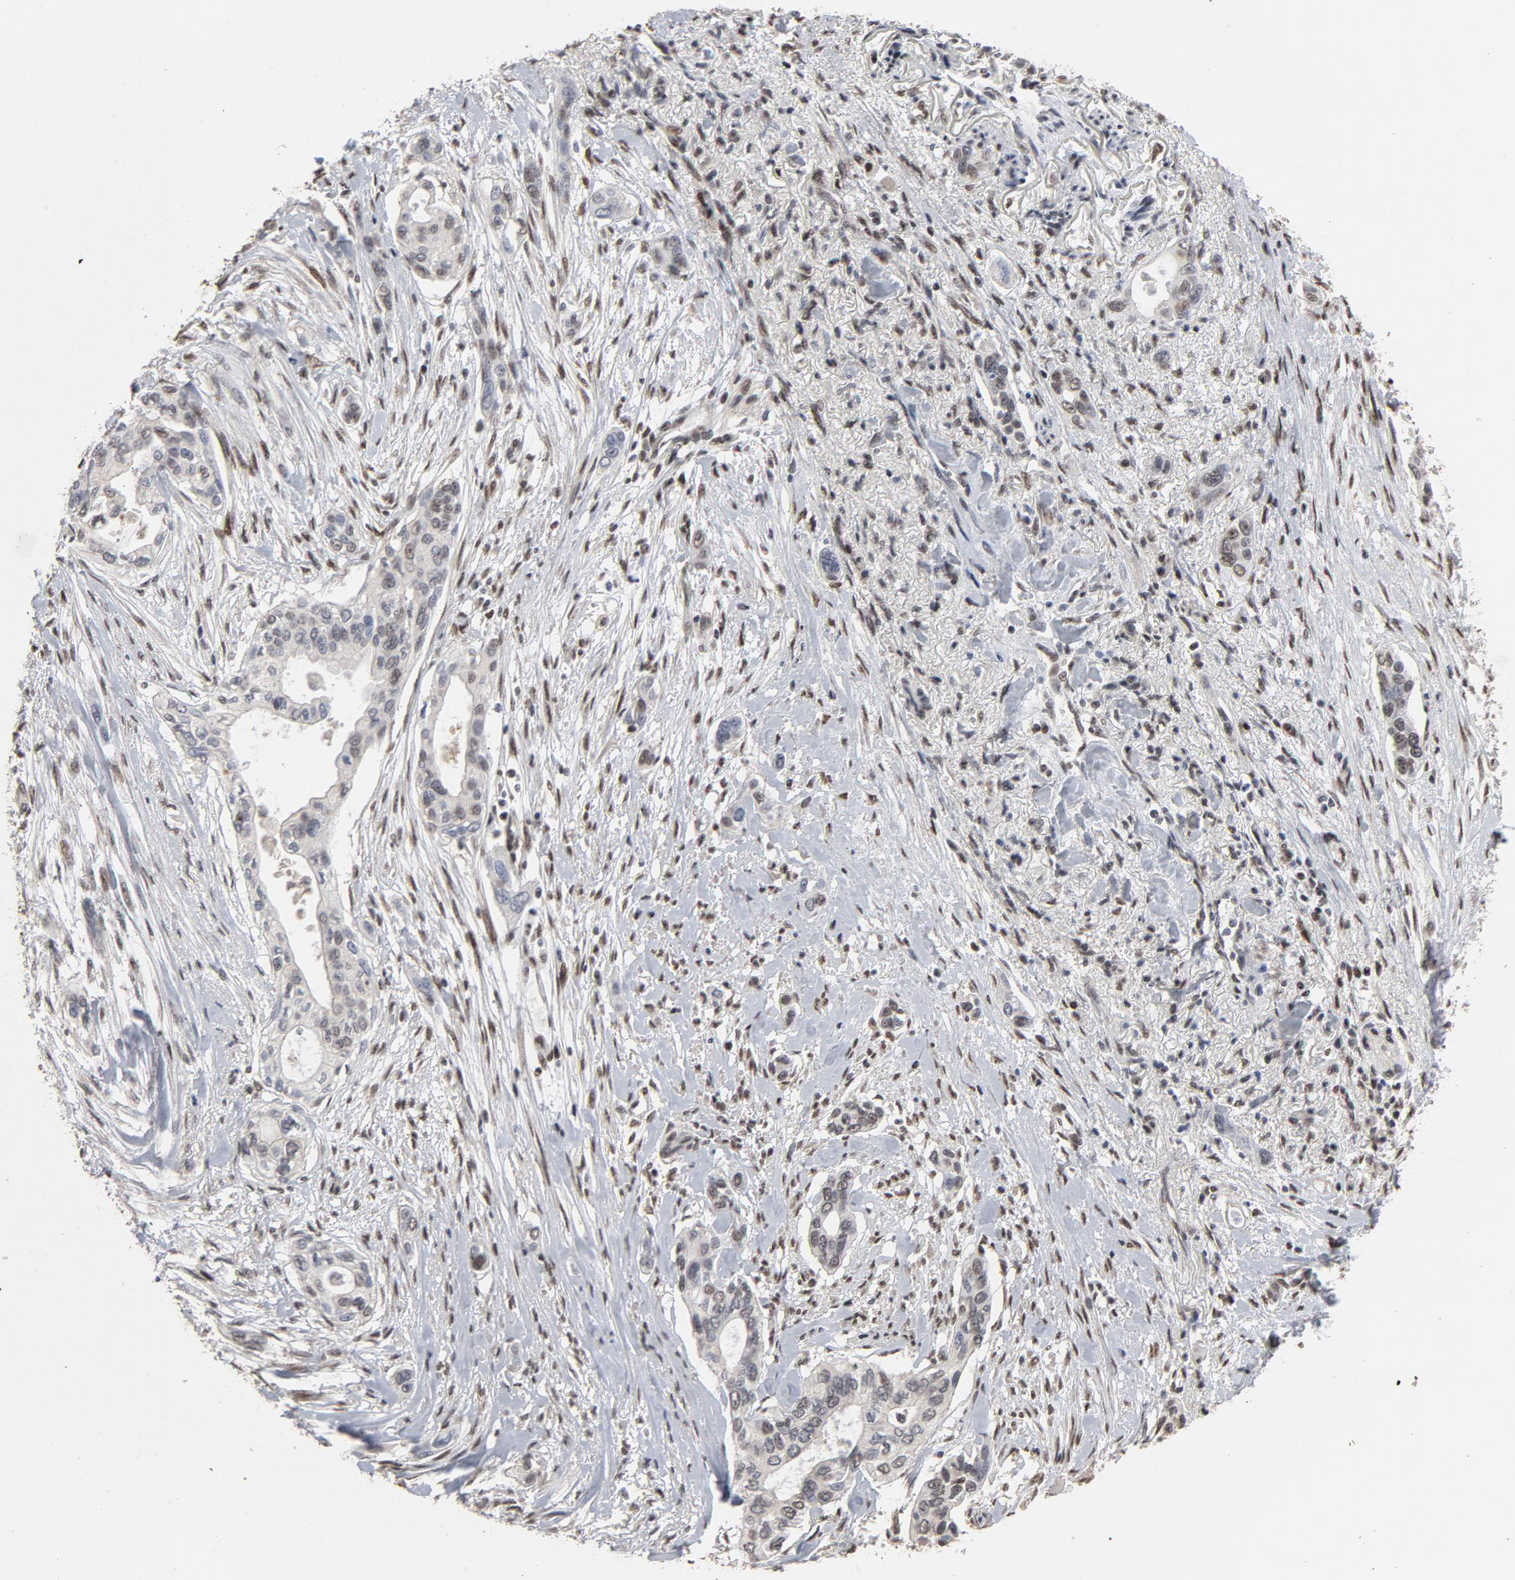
{"staining": {"intensity": "weak", "quantity": "25%-75%", "location": "nuclear"}, "tissue": "pancreatic cancer", "cell_type": "Tumor cells", "image_type": "cancer", "snomed": [{"axis": "morphology", "description": "Adenocarcinoma, NOS"}, {"axis": "topography", "description": "Pancreas"}], "caption": "A photomicrograph of human adenocarcinoma (pancreatic) stained for a protein exhibits weak nuclear brown staining in tumor cells.", "gene": "TP53RK", "patient": {"sex": "female", "age": 60}}